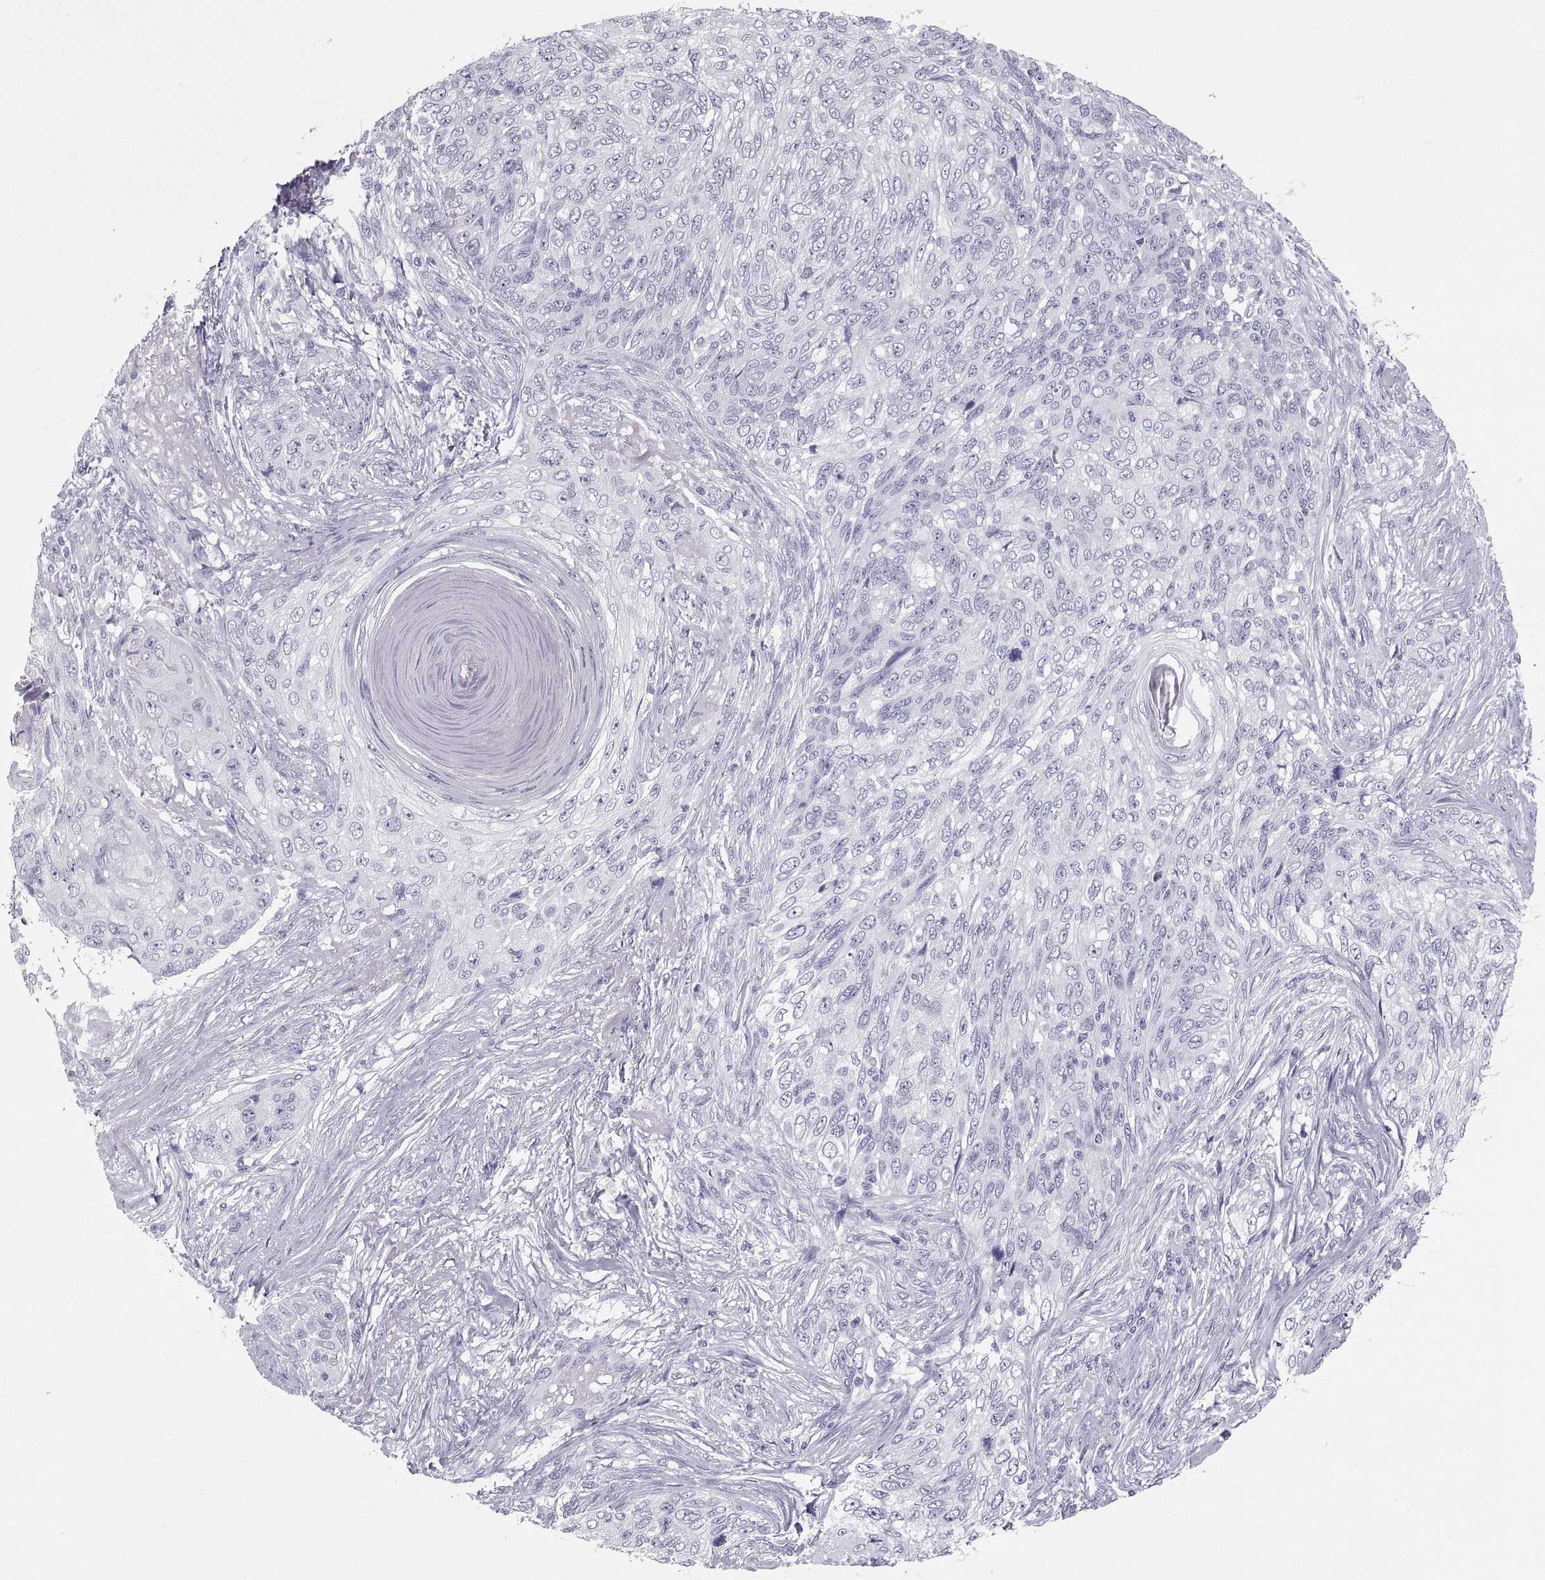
{"staining": {"intensity": "negative", "quantity": "none", "location": "none"}, "tissue": "skin cancer", "cell_type": "Tumor cells", "image_type": "cancer", "snomed": [{"axis": "morphology", "description": "Squamous cell carcinoma, NOS"}, {"axis": "topography", "description": "Skin"}], "caption": "This is an IHC image of human squamous cell carcinoma (skin). There is no expression in tumor cells.", "gene": "PCSK1N", "patient": {"sex": "male", "age": 92}}